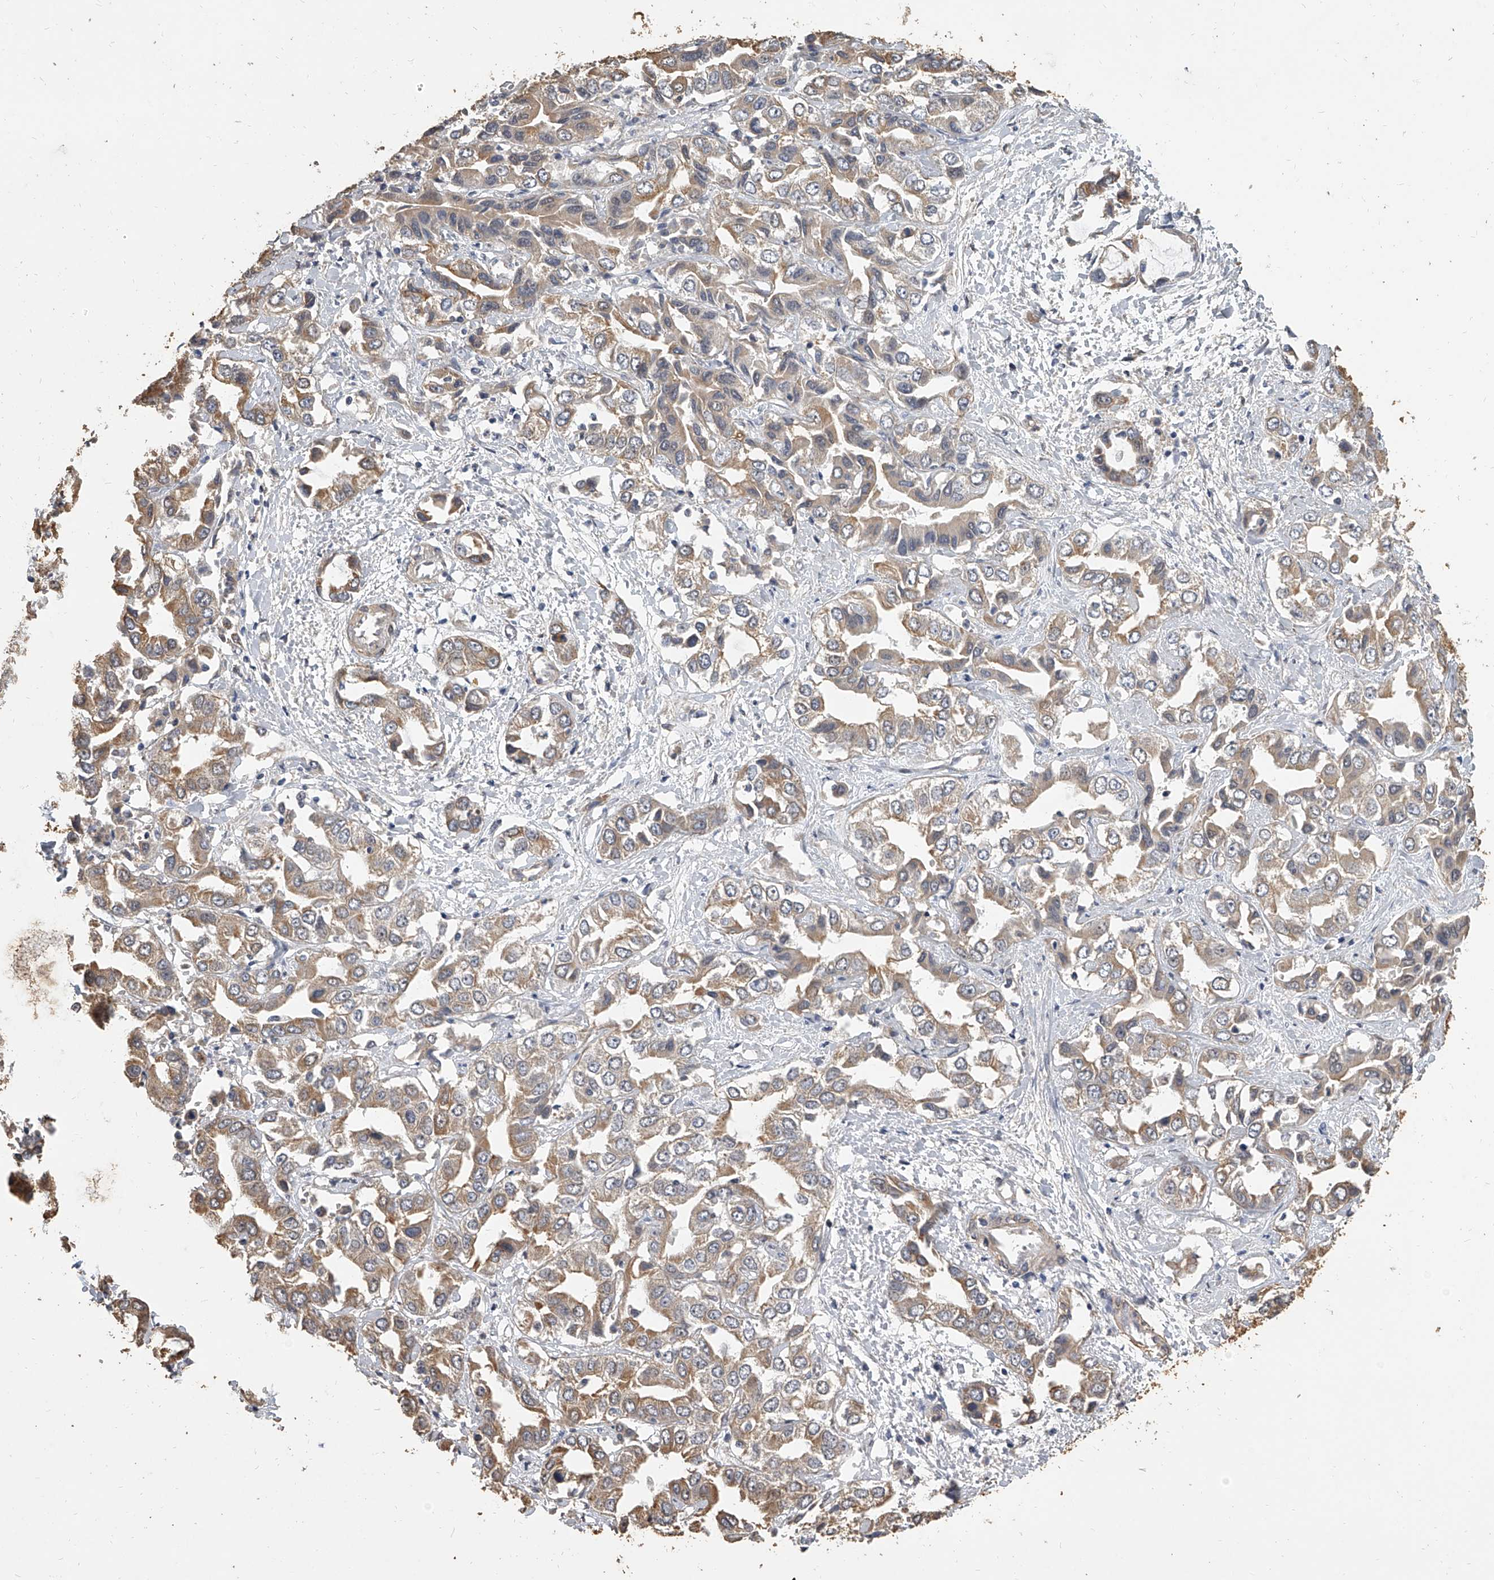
{"staining": {"intensity": "moderate", "quantity": ">75%", "location": "cytoplasmic/membranous"}, "tissue": "liver cancer", "cell_type": "Tumor cells", "image_type": "cancer", "snomed": [{"axis": "morphology", "description": "Cholangiocarcinoma"}, {"axis": "topography", "description": "Liver"}], "caption": "Liver cancer (cholangiocarcinoma) stained for a protein displays moderate cytoplasmic/membranous positivity in tumor cells. The protein of interest is shown in brown color, while the nuclei are stained blue.", "gene": "MRPL28", "patient": {"sex": "female", "age": 52}}